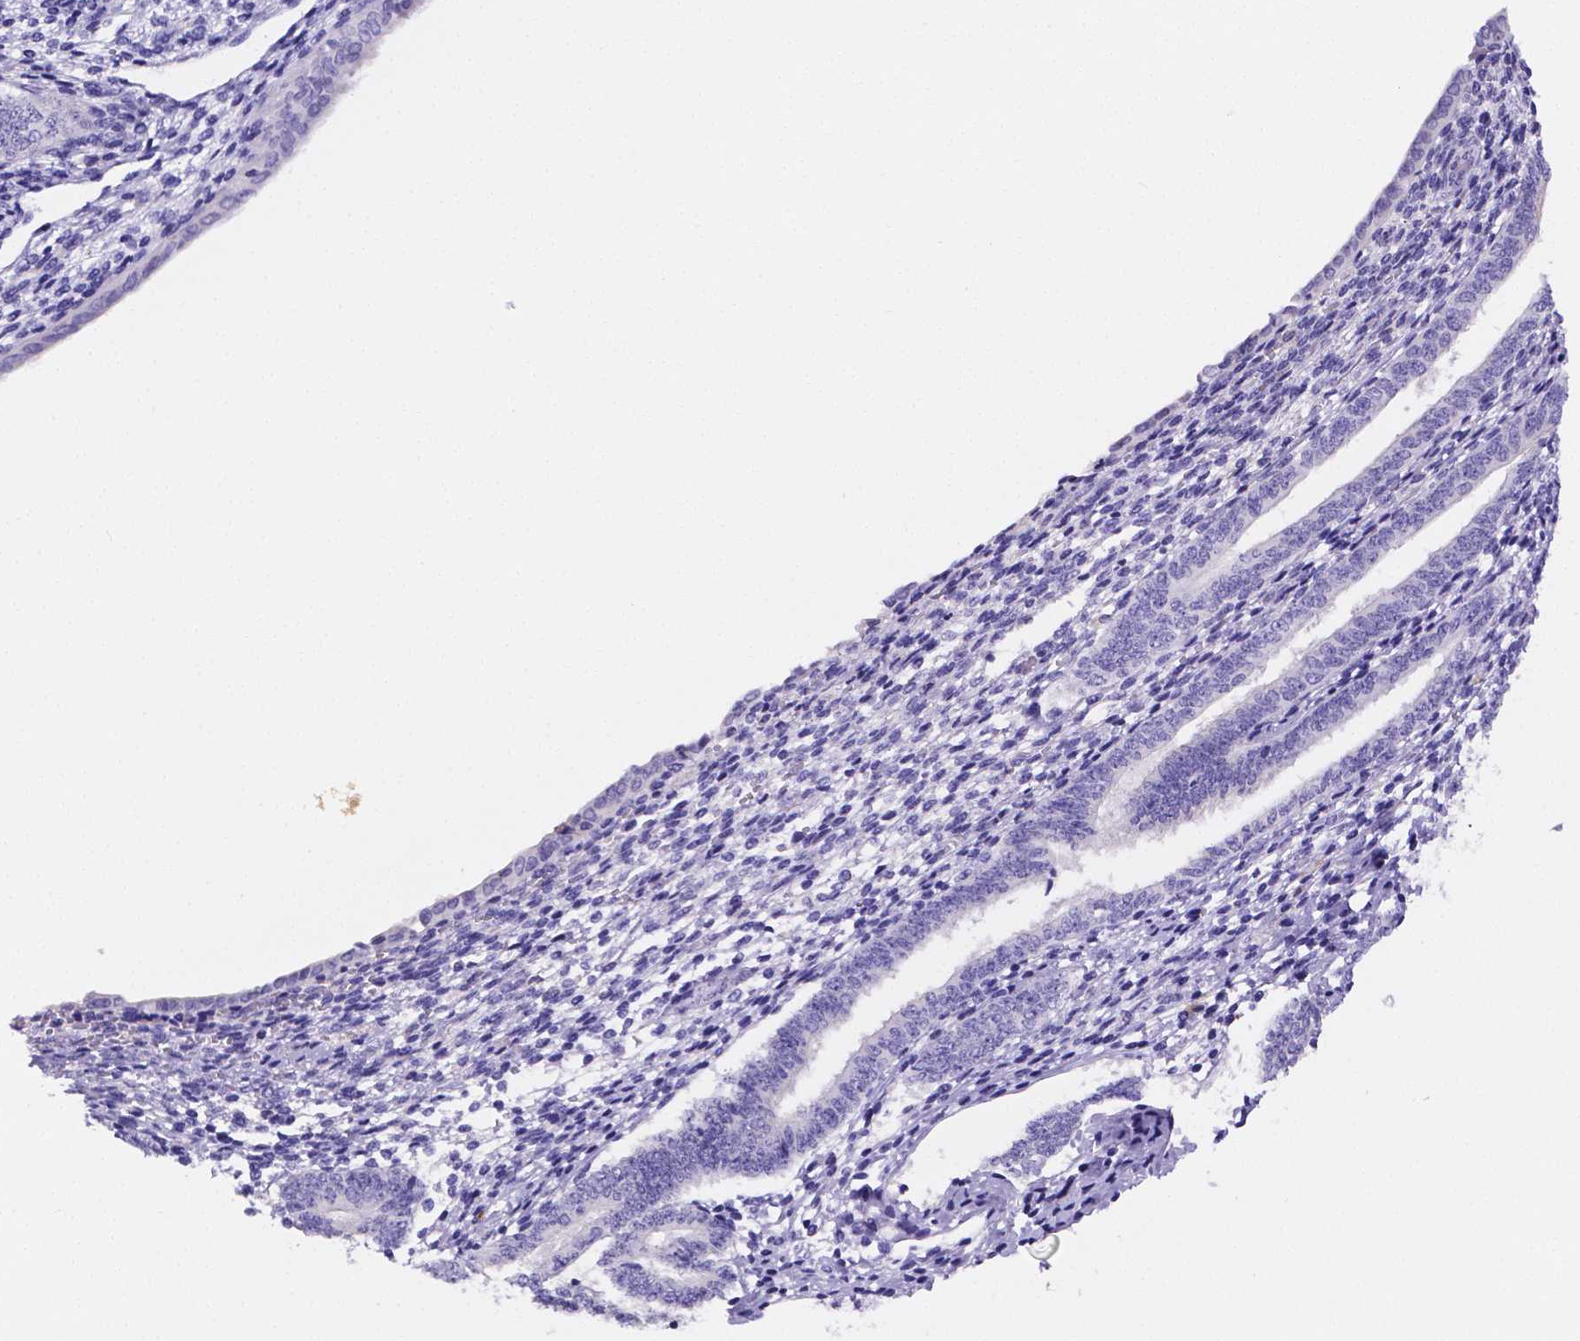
{"staining": {"intensity": "negative", "quantity": "none", "location": "none"}, "tissue": "cervical cancer", "cell_type": "Tumor cells", "image_type": "cancer", "snomed": [{"axis": "morphology", "description": "Squamous cell carcinoma, NOS"}, {"axis": "topography", "description": "Cervix"}], "caption": "Human cervical cancer stained for a protein using IHC displays no staining in tumor cells.", "gene": "NRGN", "patient": {"sex": "female", "age": 59}}